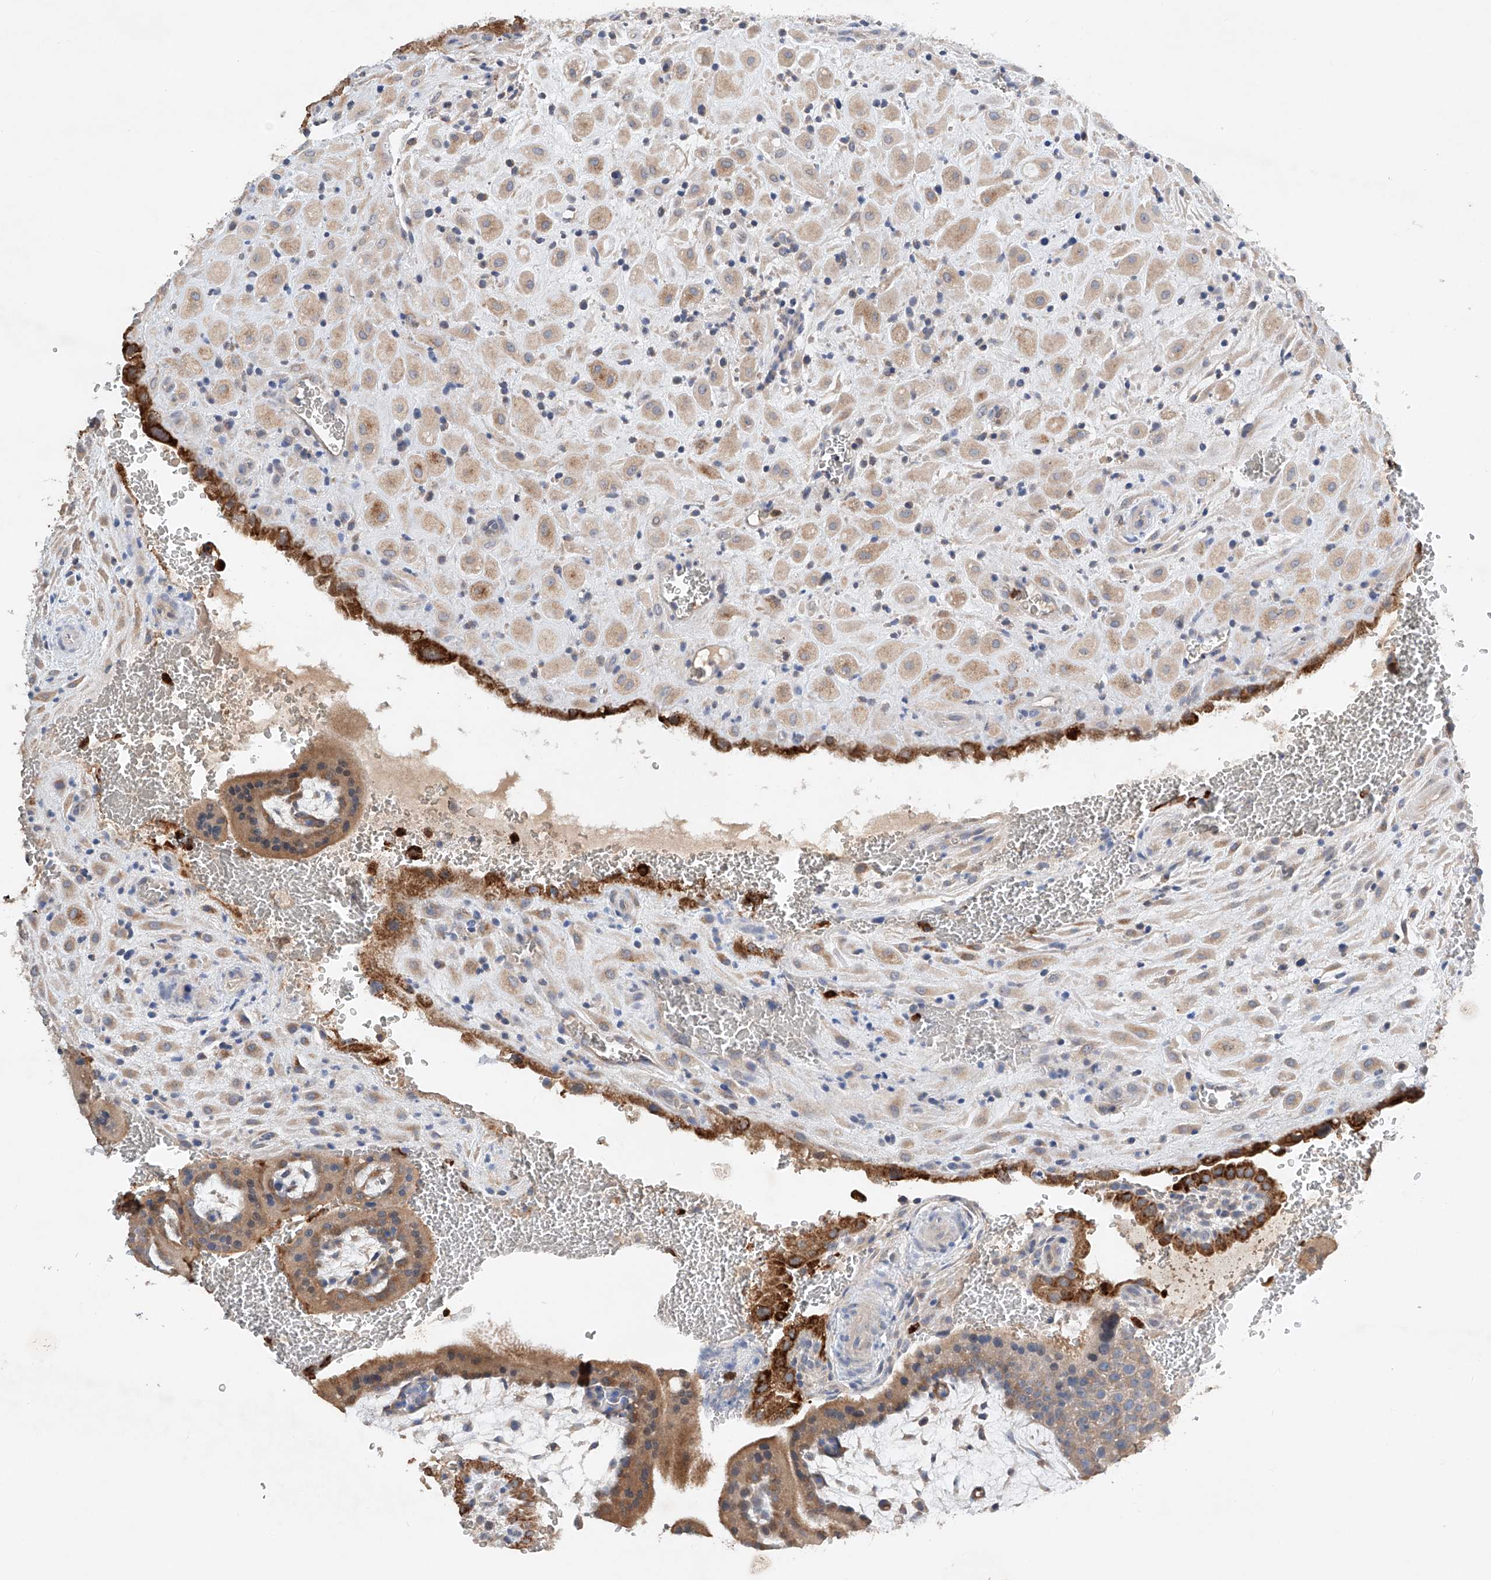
{"staining": {"intensity": "moderate", "quantity": "<25%", "location": "cytoplasmic/membranous"}, "tissue": "placenta", "cell_type": "Decidual cells", "image_type": "normal", "snomed": [{"axis": "morphology", "description": "Normal tissue, NOS"}, {"axis": "topography", "description": "Placenta"}], "caption": "This histopathology image demonstrates immunohistochemistry (IHC) staining of normal placenta, with low moderate cytoplasmic/membranous expression in about <25% of decidual cells.", "gene": "GPC4", "patient": {"sex": "female", "age": 35}}